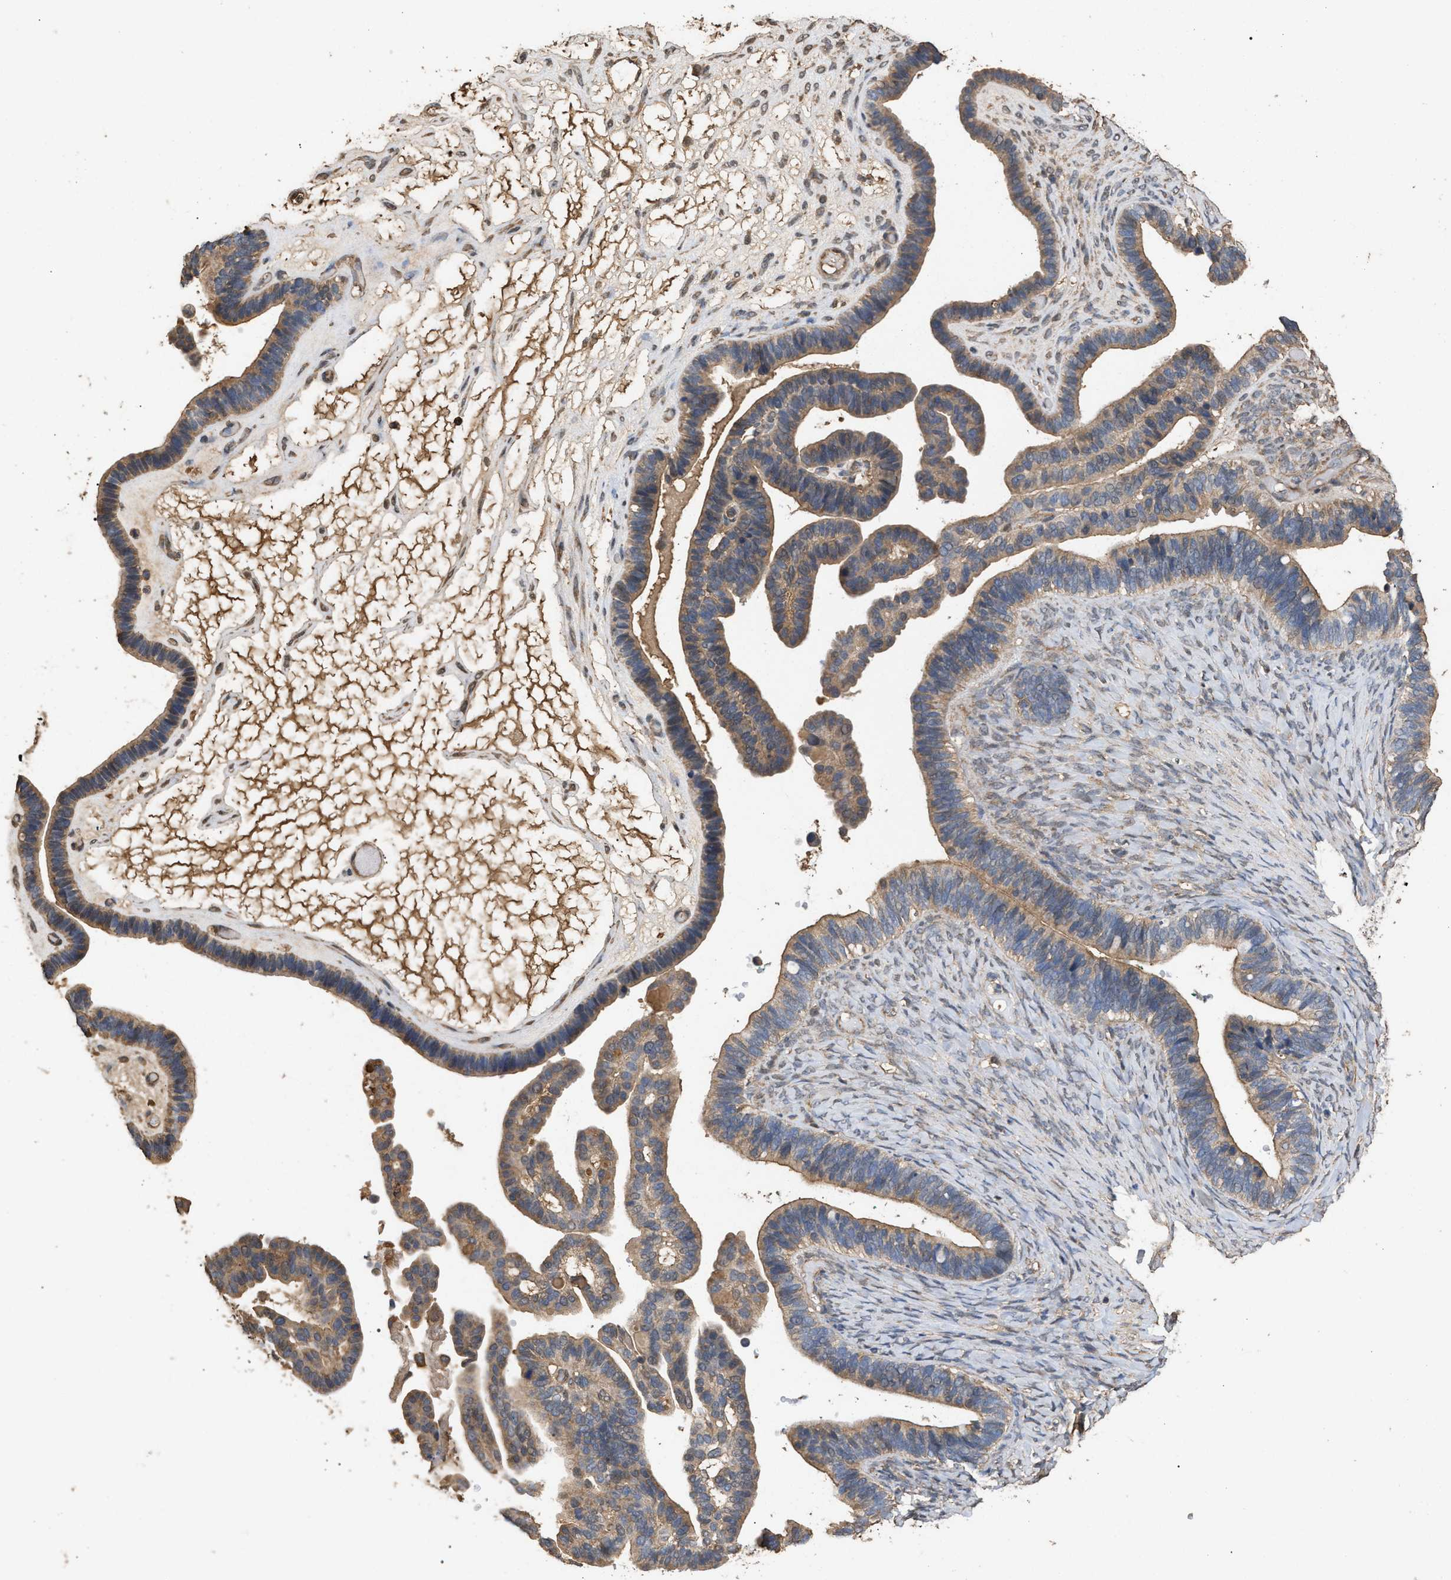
{"staining": {"intensity": "moderate", "quantity": ">75%", "location": "cytoplasmic/membranous"}, "tissue": "ovarian cancer", "cell_type": "Tumor cells", "image_type": "cancer", "snomed": [{"axis": "morphology", "description": "Cystadenocarcinoma, serous, NOS"}, {"axis": "topography", "description": "Ovary"}], "caption": "Human serous cystadenocarcinoma (ovarian) stained with a brown dye exhibits moderate cytoplasmic/membranous positive positivity in about >75% of tumor cells.", "gene": "HTRA3", "patient": {"sex": "female", "age": 56}}